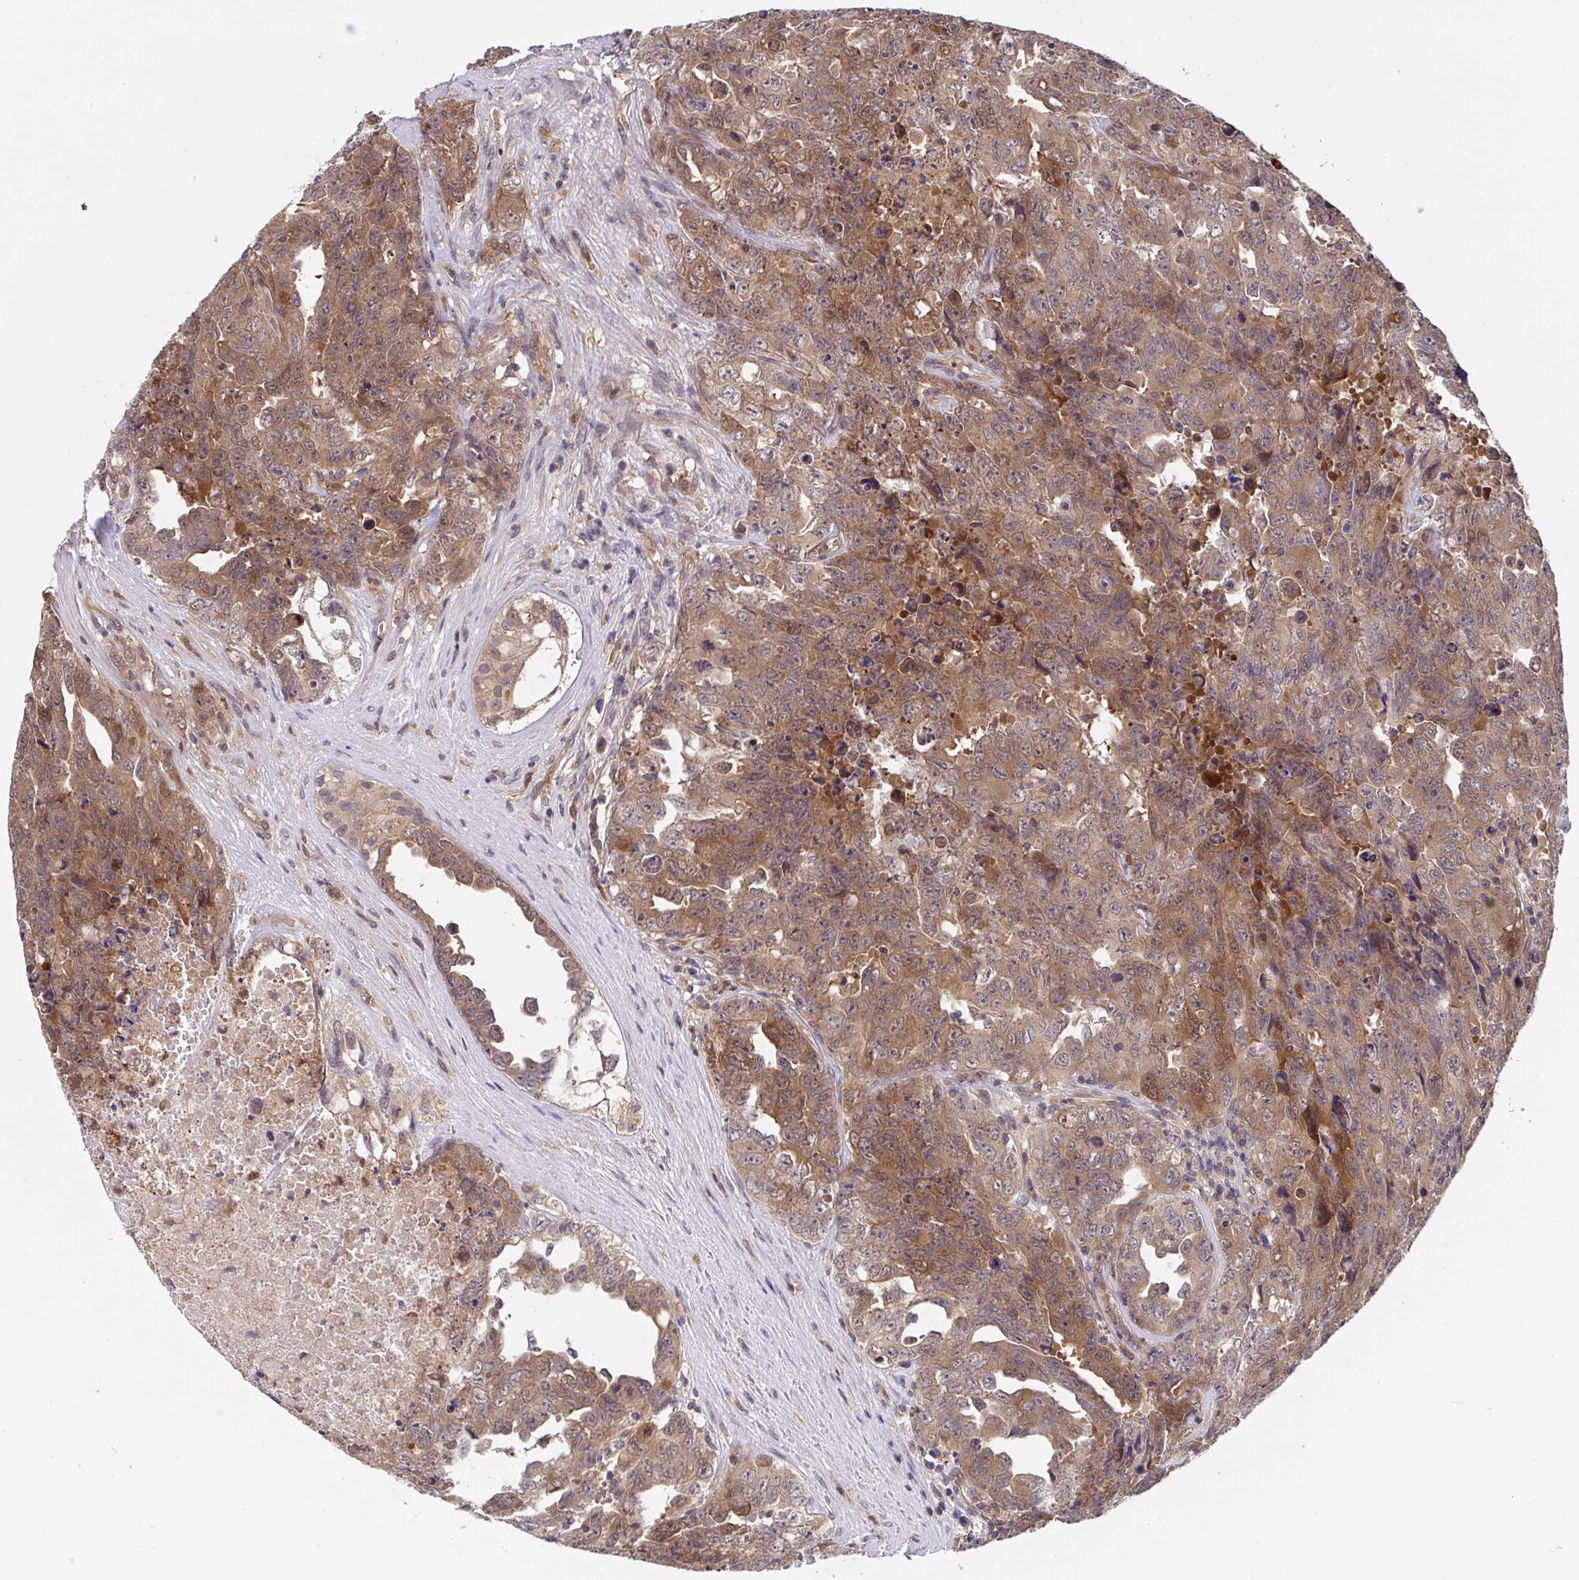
{"staining": {"intensity": "moderate", "quantity": ">75%", "location": "cytoplasmic/membranous,nuclear"}, "tissue": "testis cancer", "cell_type": "Tumor cells", "image_type": "cancer", "snomed": [{"axis": "morphology", "description": "Carcinoma, Embryonal, NOS"}, {"axis": "topography", "description": "Testis"}], "caption": "Immunohistochemistry histopathology image of neoplastic tissue: human testis cancer stained using immunohistochemistry (IHC) shows medium levels of moderate protein expression localized specifically in the cytoplasmic/membranous and nuclear of tumor cells, appearing as a cytoplasmic/membranous and nuclear brown color.", "gene": "TIGAR", "patient": {"sex": "male", "age": 24}}